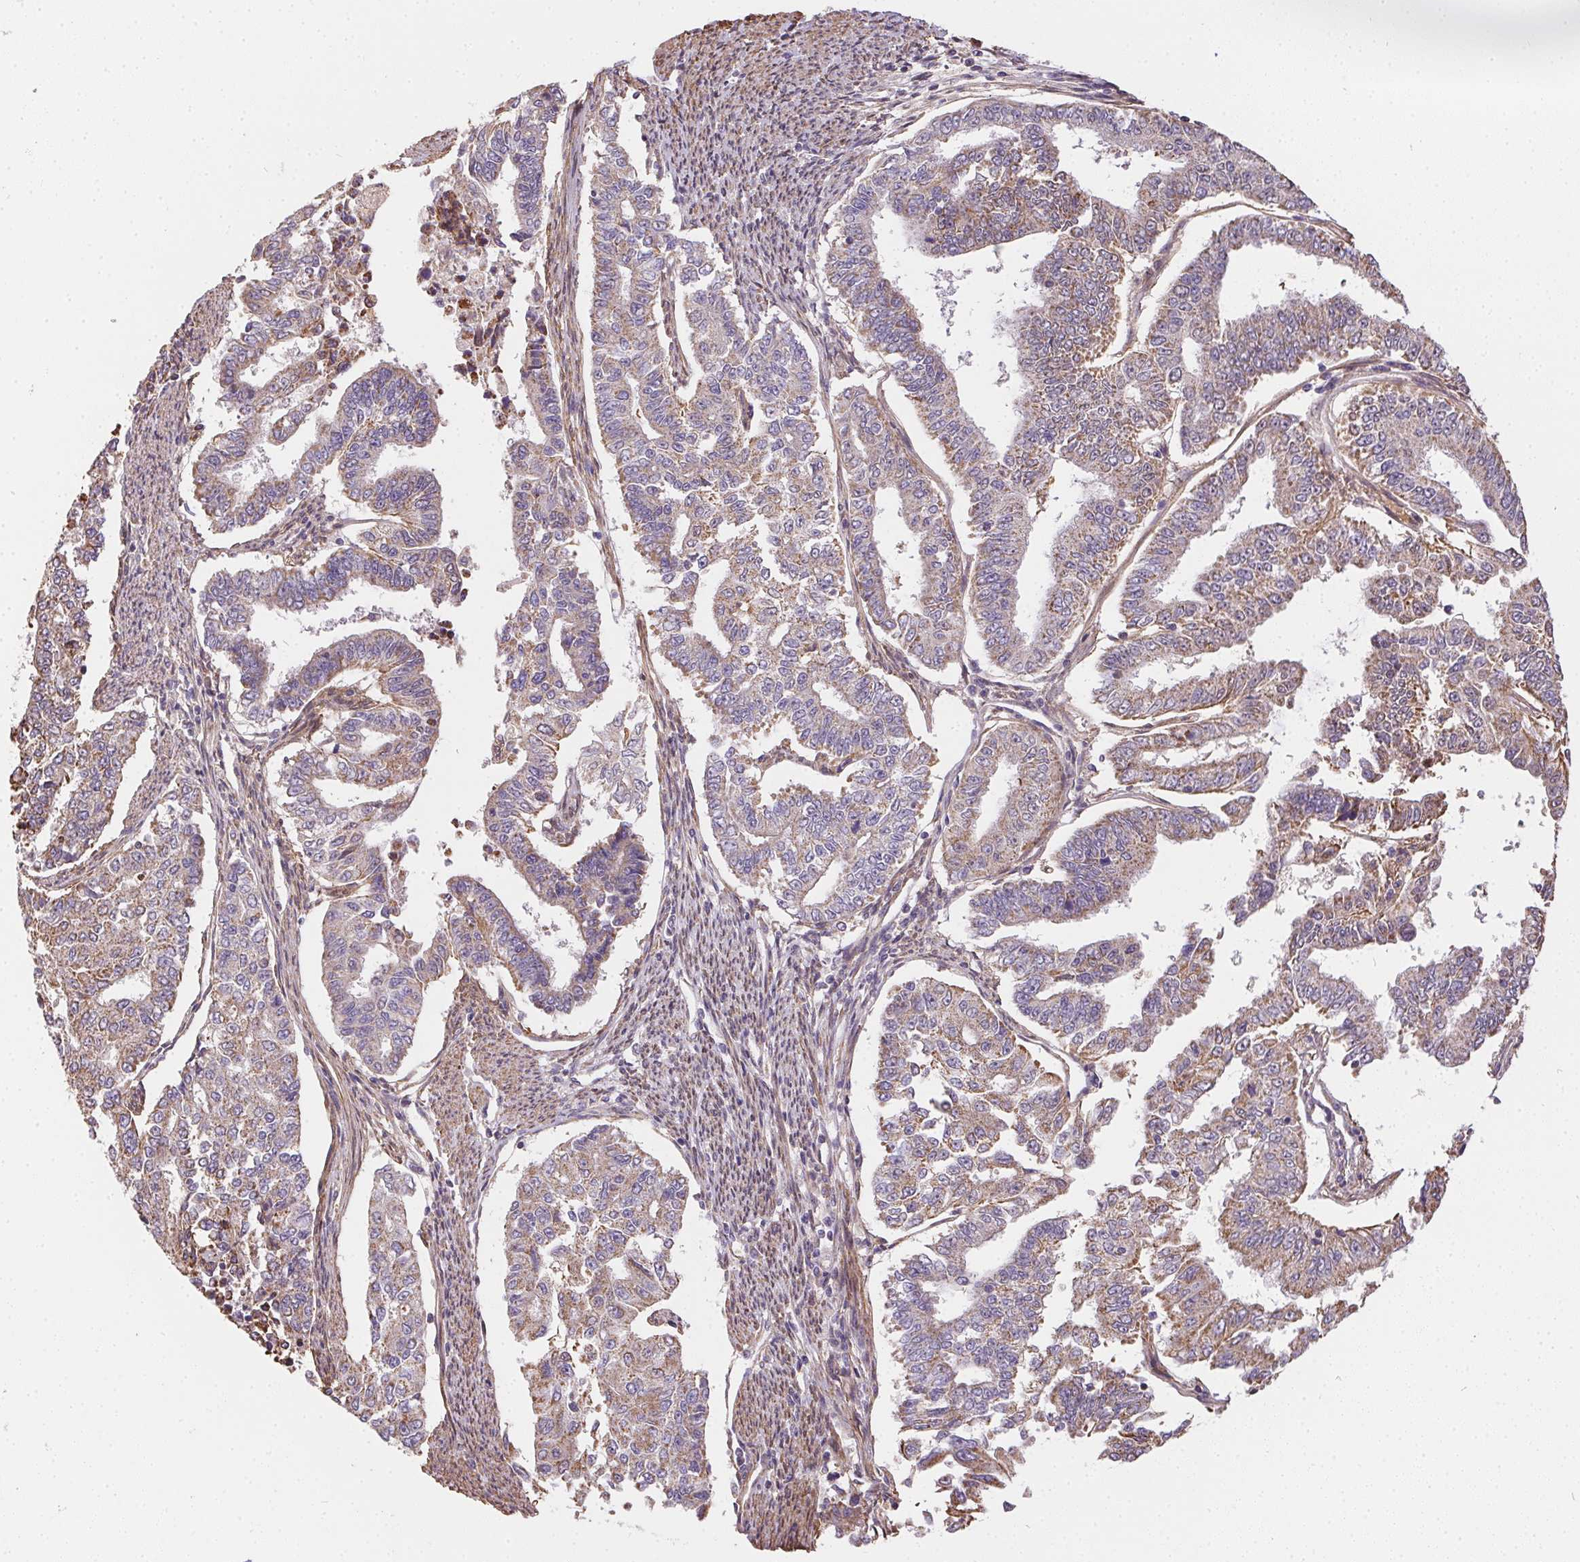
{"staining": {"intensity": "weak", "quantity": "25%-75%", "location": "cytoplasmic/membranous"}, "tissue": "endometrial cancer", "cell_type": "Tumor cells", "image_type": "cancer", "snomed": [{"axis": "morphology", "description": "Adenocarcinoma, NOS"}, {"axis": "topography", "description": "Uterus"}], "caption": "IHC (DAB) staining of human endometrial cancer (adenocarcinoma) demonstrates weak cytoplasmic/membranous protein staining in about 25%-75% of tumor cells.", "gene": "REV3L", "patient": {"sex": "female", "age": 59}}